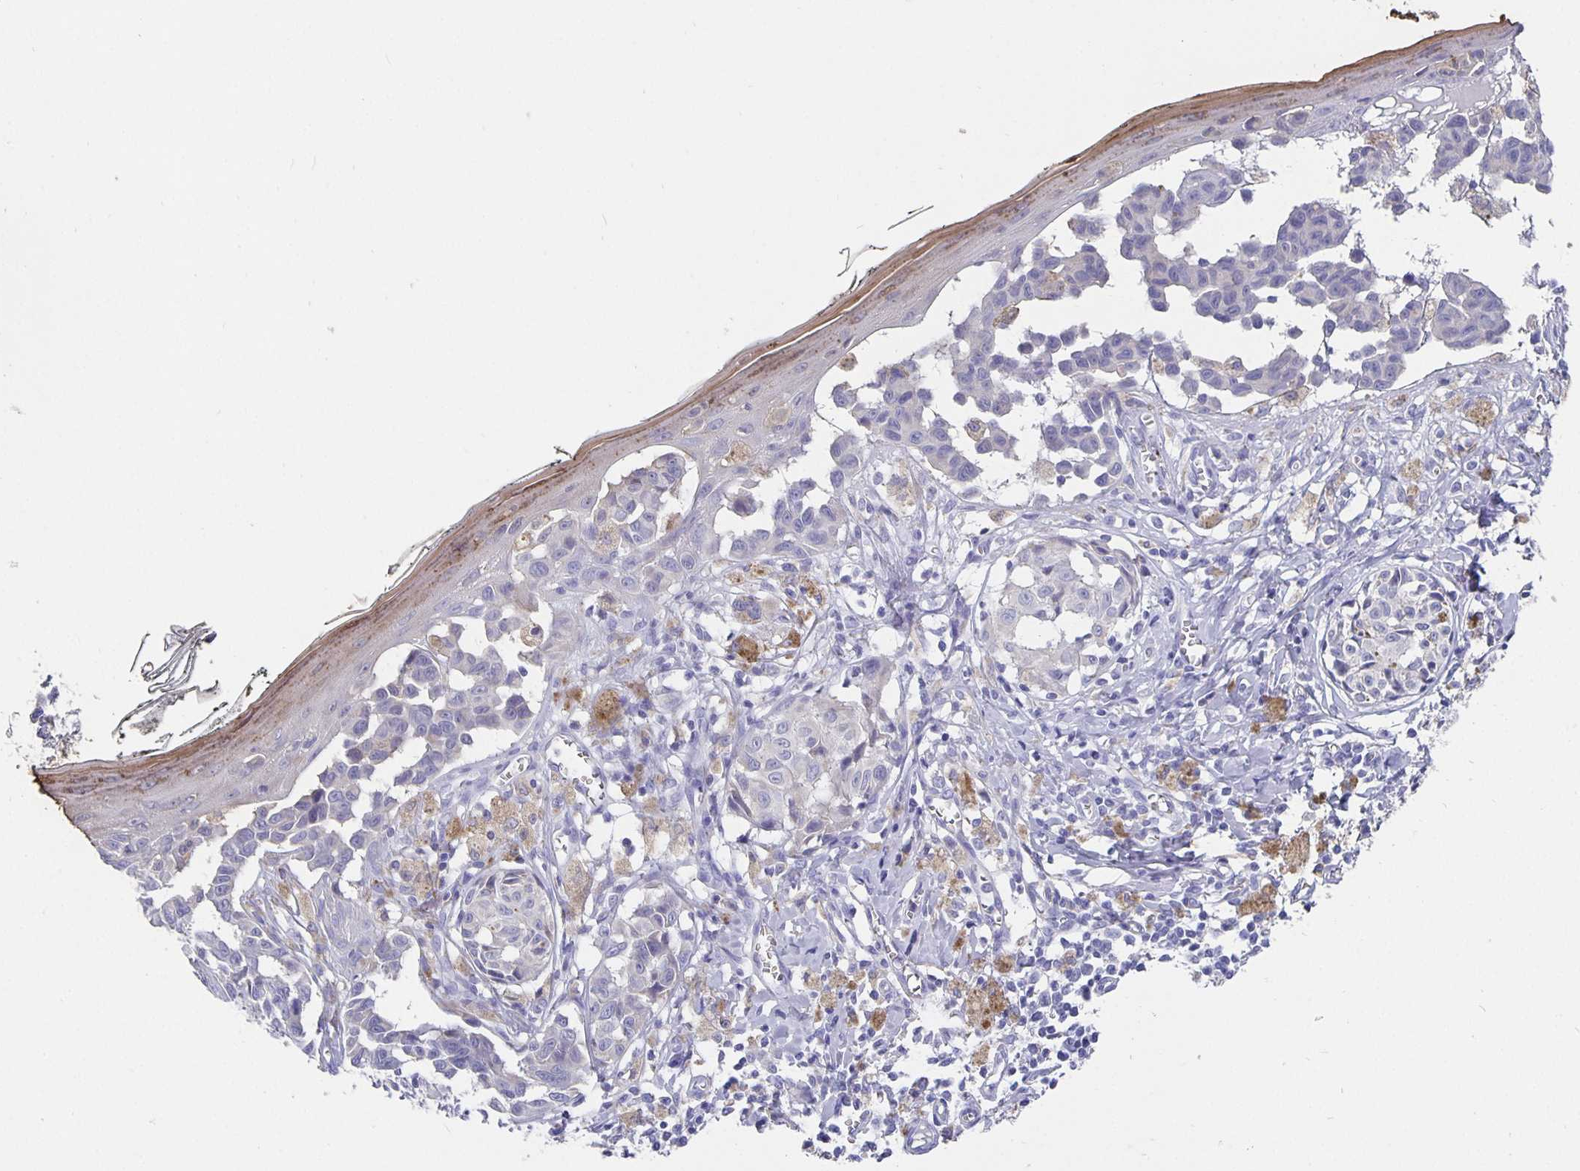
{"staining": {"intensity": "negative", "quantity": "none", "location": "none"}, "tissue": "melanoma", "cell_type": "Tumor cells", "image_type": "cancer", "snomed": [{"axis": "morphology", "description": "Malignant melanoma, NOS"}, {"axis": "topography", "description": "Skin"}], "caption": "Immunohistochemistry (IHC) image of human malignant melanoma stained for a protein (brown), which shows no positivity in tumor cells.", "gene": "CFAP74", "patient": {"sex": "female", "age": 43}}